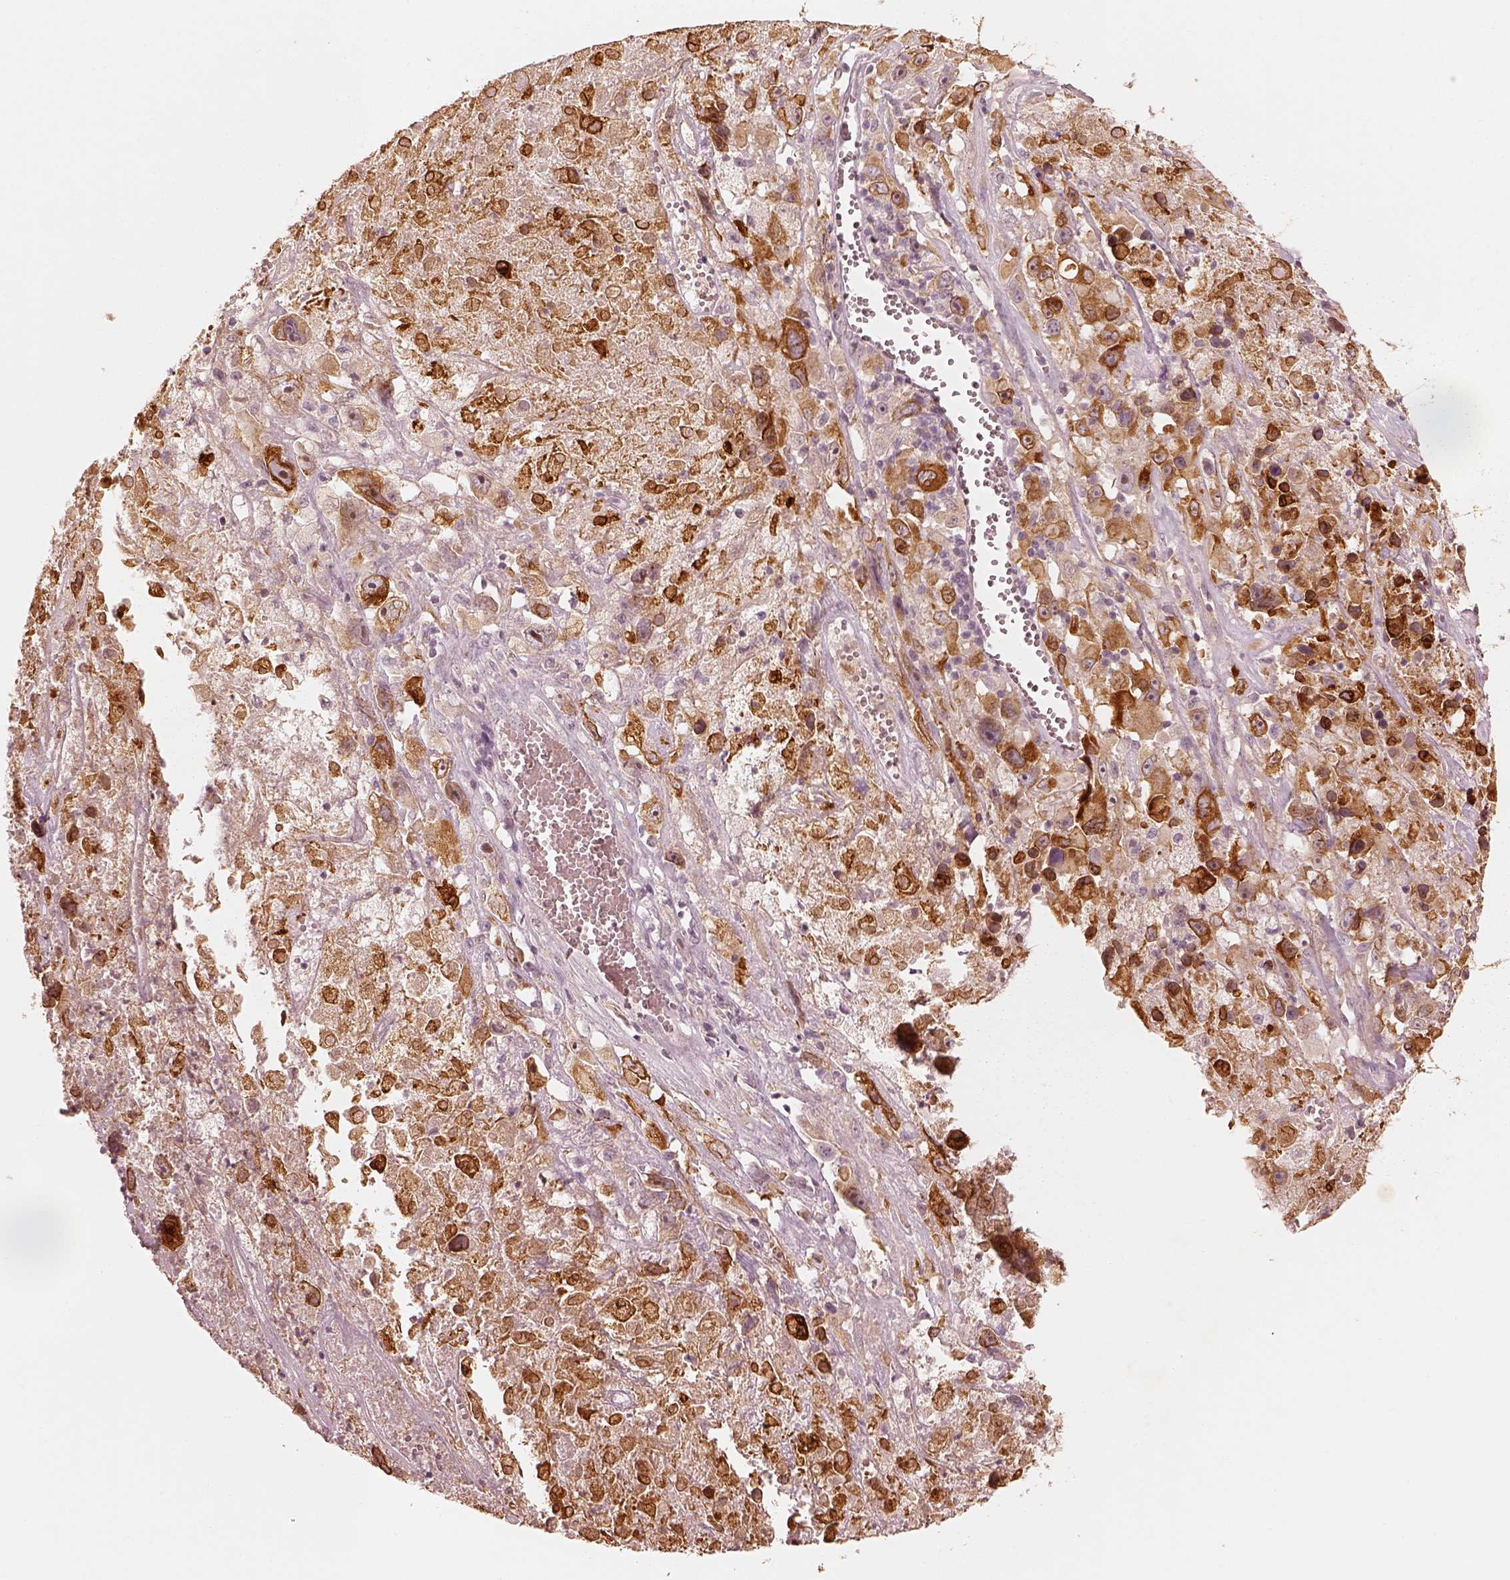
{"staining": {"intensity": "strong", "quantity": "<25%", "location": "cytoplasmic/membranous"}, "tissue": "melanoma", "cell_type": "Tumor cells", "image_type": "cancer", "snomed": [{"axis": "morphology", "description": "Malignant melanoma, Metastatic site"}, {"axis": "topography", "description": "Lymph node"}], "caption": "This micrograph shows immunohistochemistry (IHC) staining of human melanoma, with medium strong cytoplasmic/membranous expression in about <25% of tumor cells.", "gene": "WLS", "patient": {"sex": "male", "age": 50}}